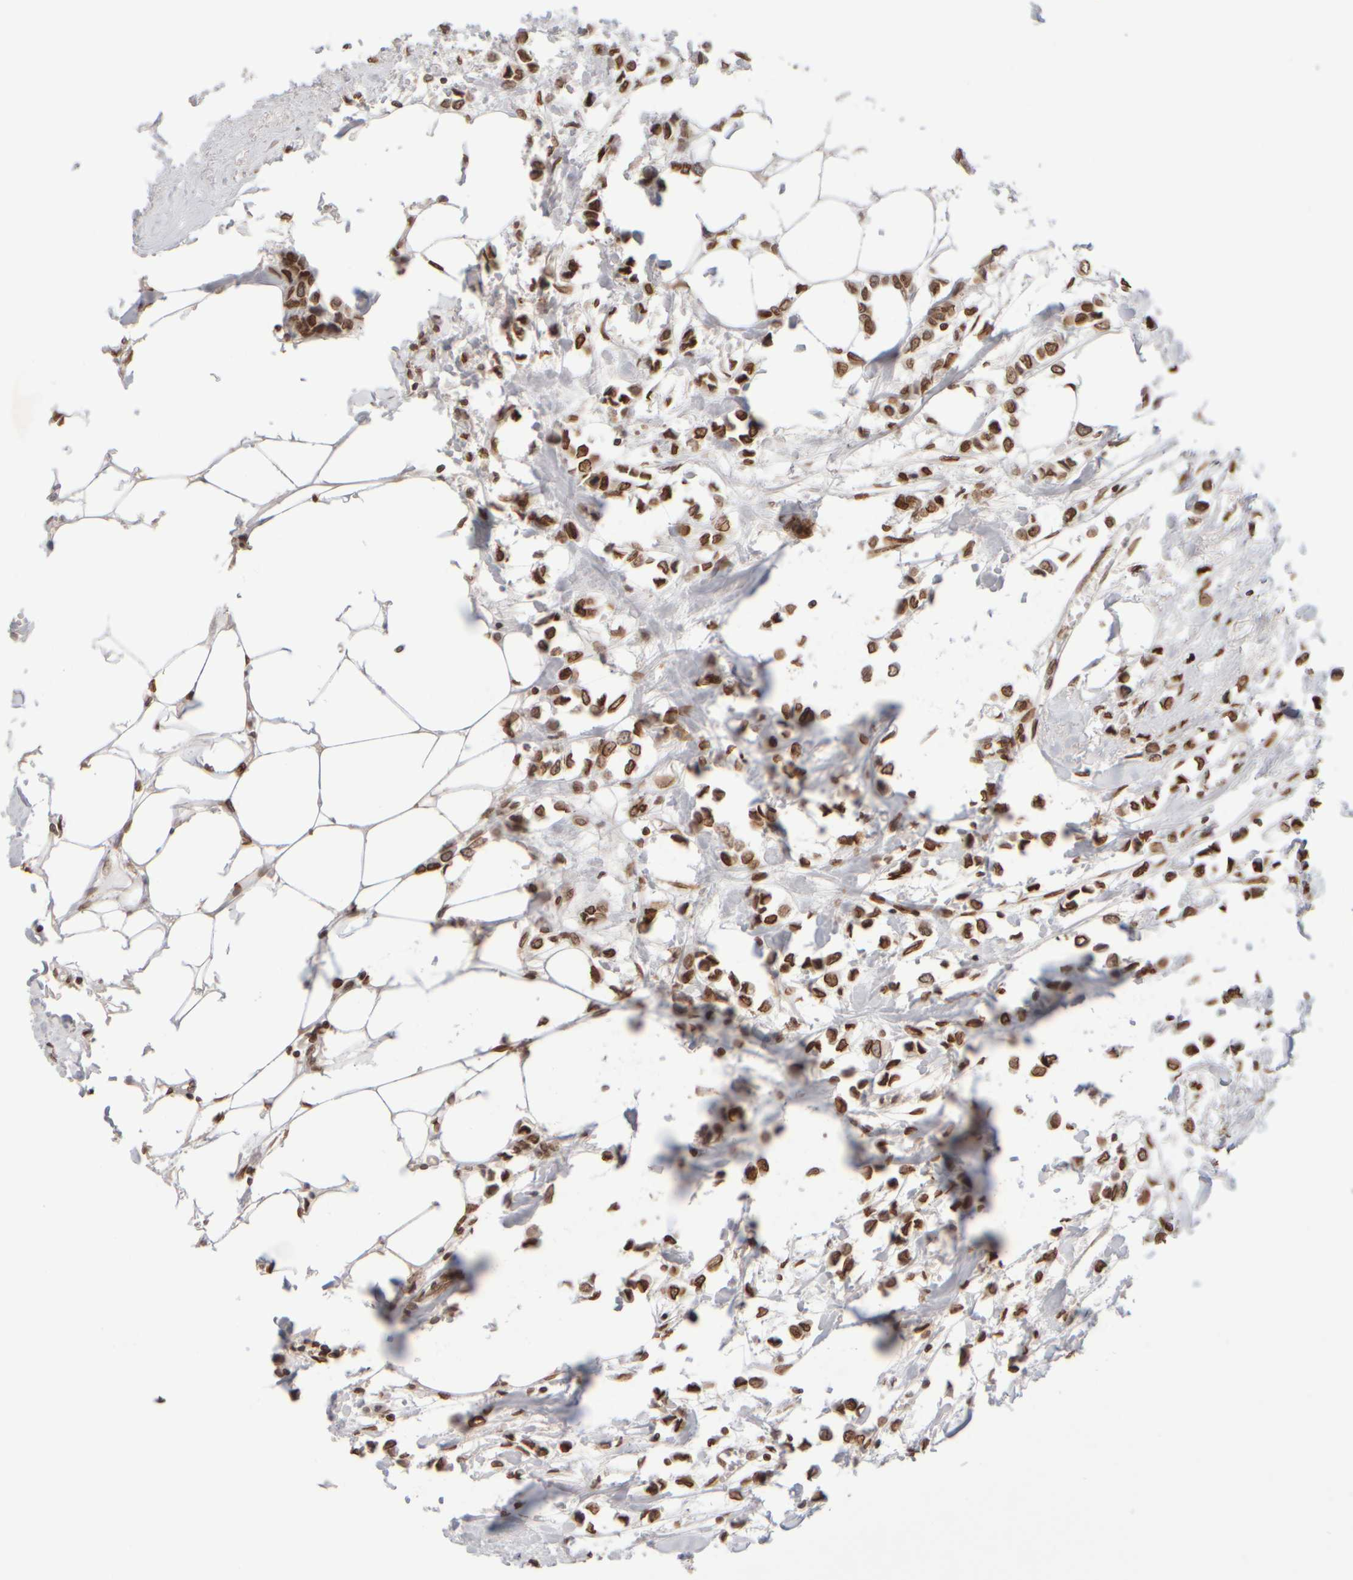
{"staining": {"intensity": "strong", "quantity": ">75%", "location": "nuclear"}, "tissue": "breast cancer", "cell_type": "Tumor cells", "image_type": "cancer", "snomed": [{"axis": "morphology", "description": "Lobular carcinoma"}, {"axis": "topography", "description": "Breast"}], "caption": "Brown immunohistochemical staining in breast lobular carcinoma demonstrates strong nuclear positivity in about >75% of tumor cells.", "gene": "ZC3HC1", "patient": {"sex": "female", "age": 51}}